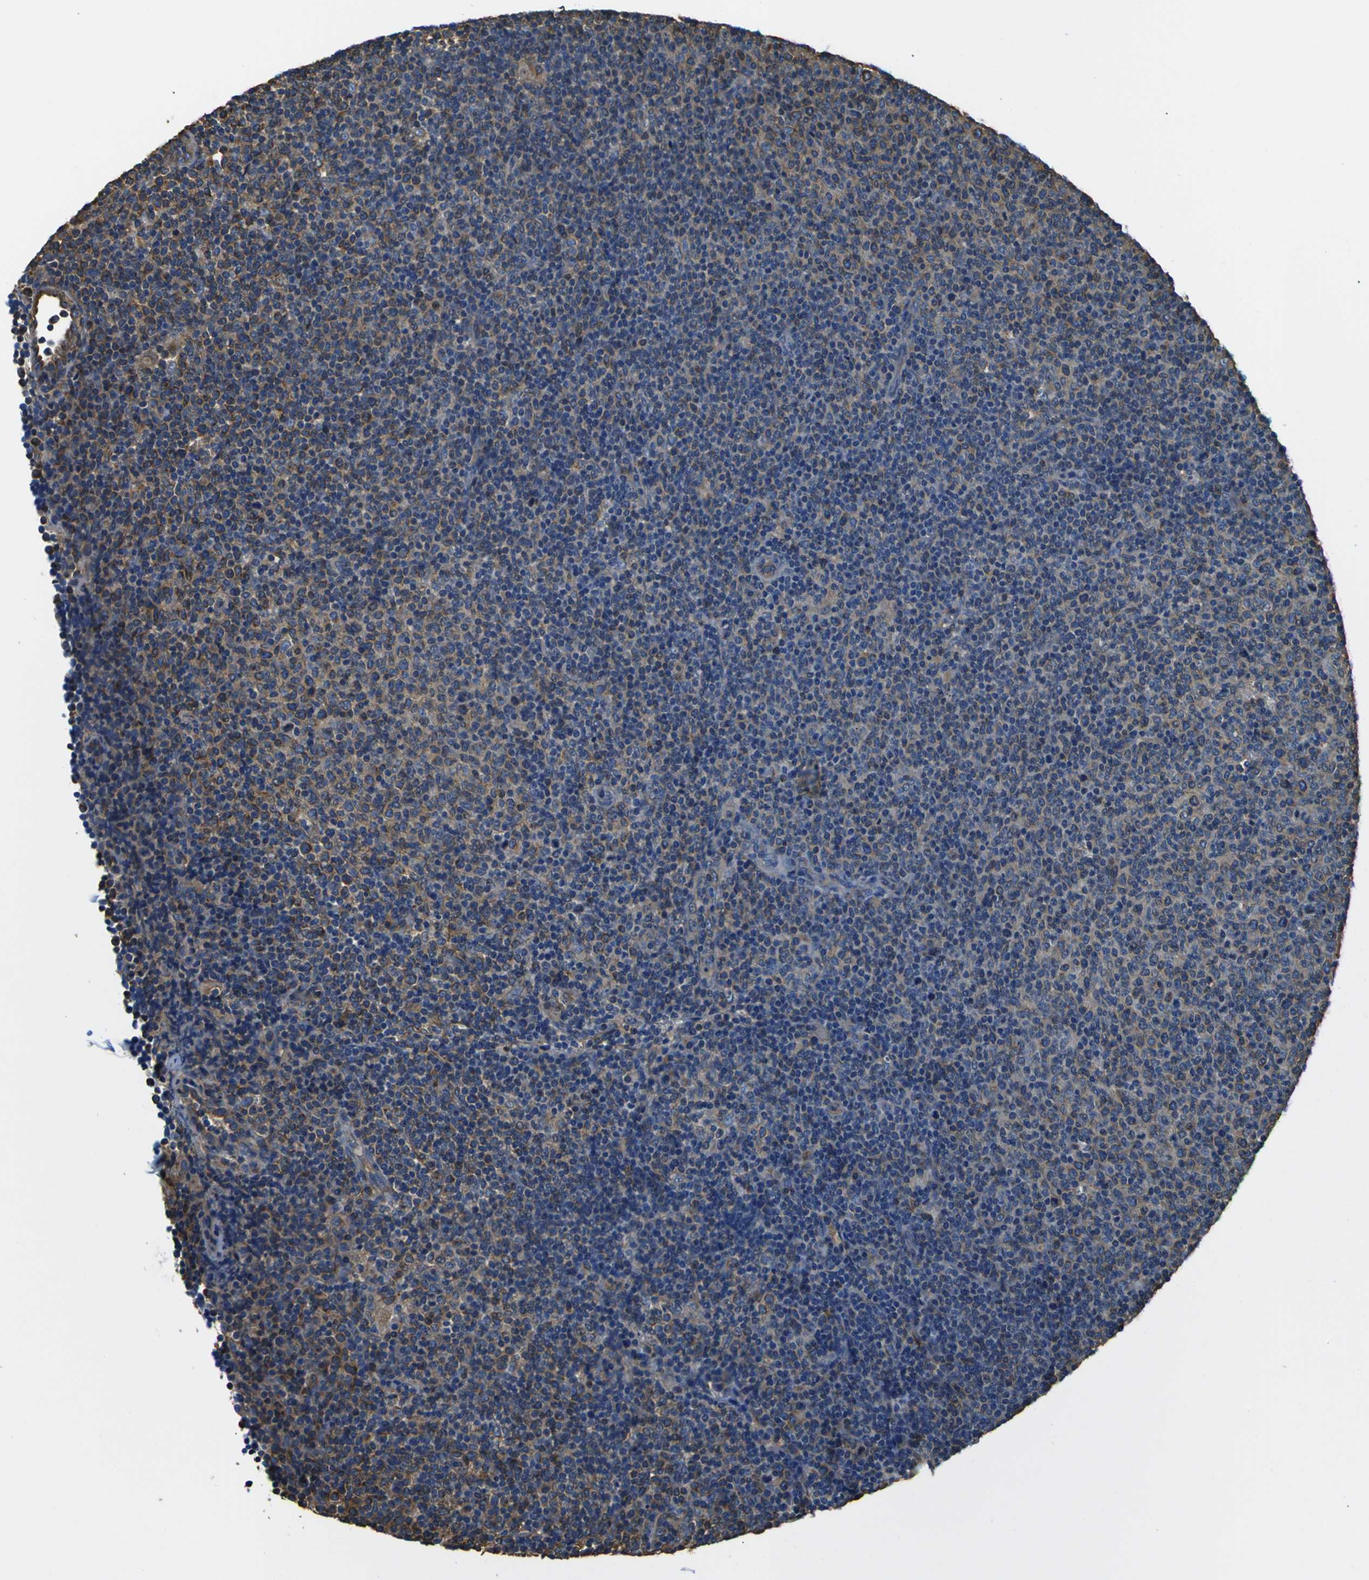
{"staining": {"intensity": "moderate", "quantity": "25%-75%", "location": "cytoplasmic/membranous"}, "tissue": "lymphoma", "cell_type": "Tumor cells", "image_type": "cancer", "snomed": [{"axis": "morphology", "description": "Malignant lymphoma, non-Hodgkin's type, Low grade"}, {"axis": "topography", "description": "Lymph node"}], "caption": "The photomicrograph shows a brown stain indicating the presence of a protein in the cytoplasmic/membranous of tumor cells in lymphoma. The protein of interest is shown in brown color, while the nuclei are stained blue.", "gene": "TUBB", "patient": {"sex": "male", "age": 70}}